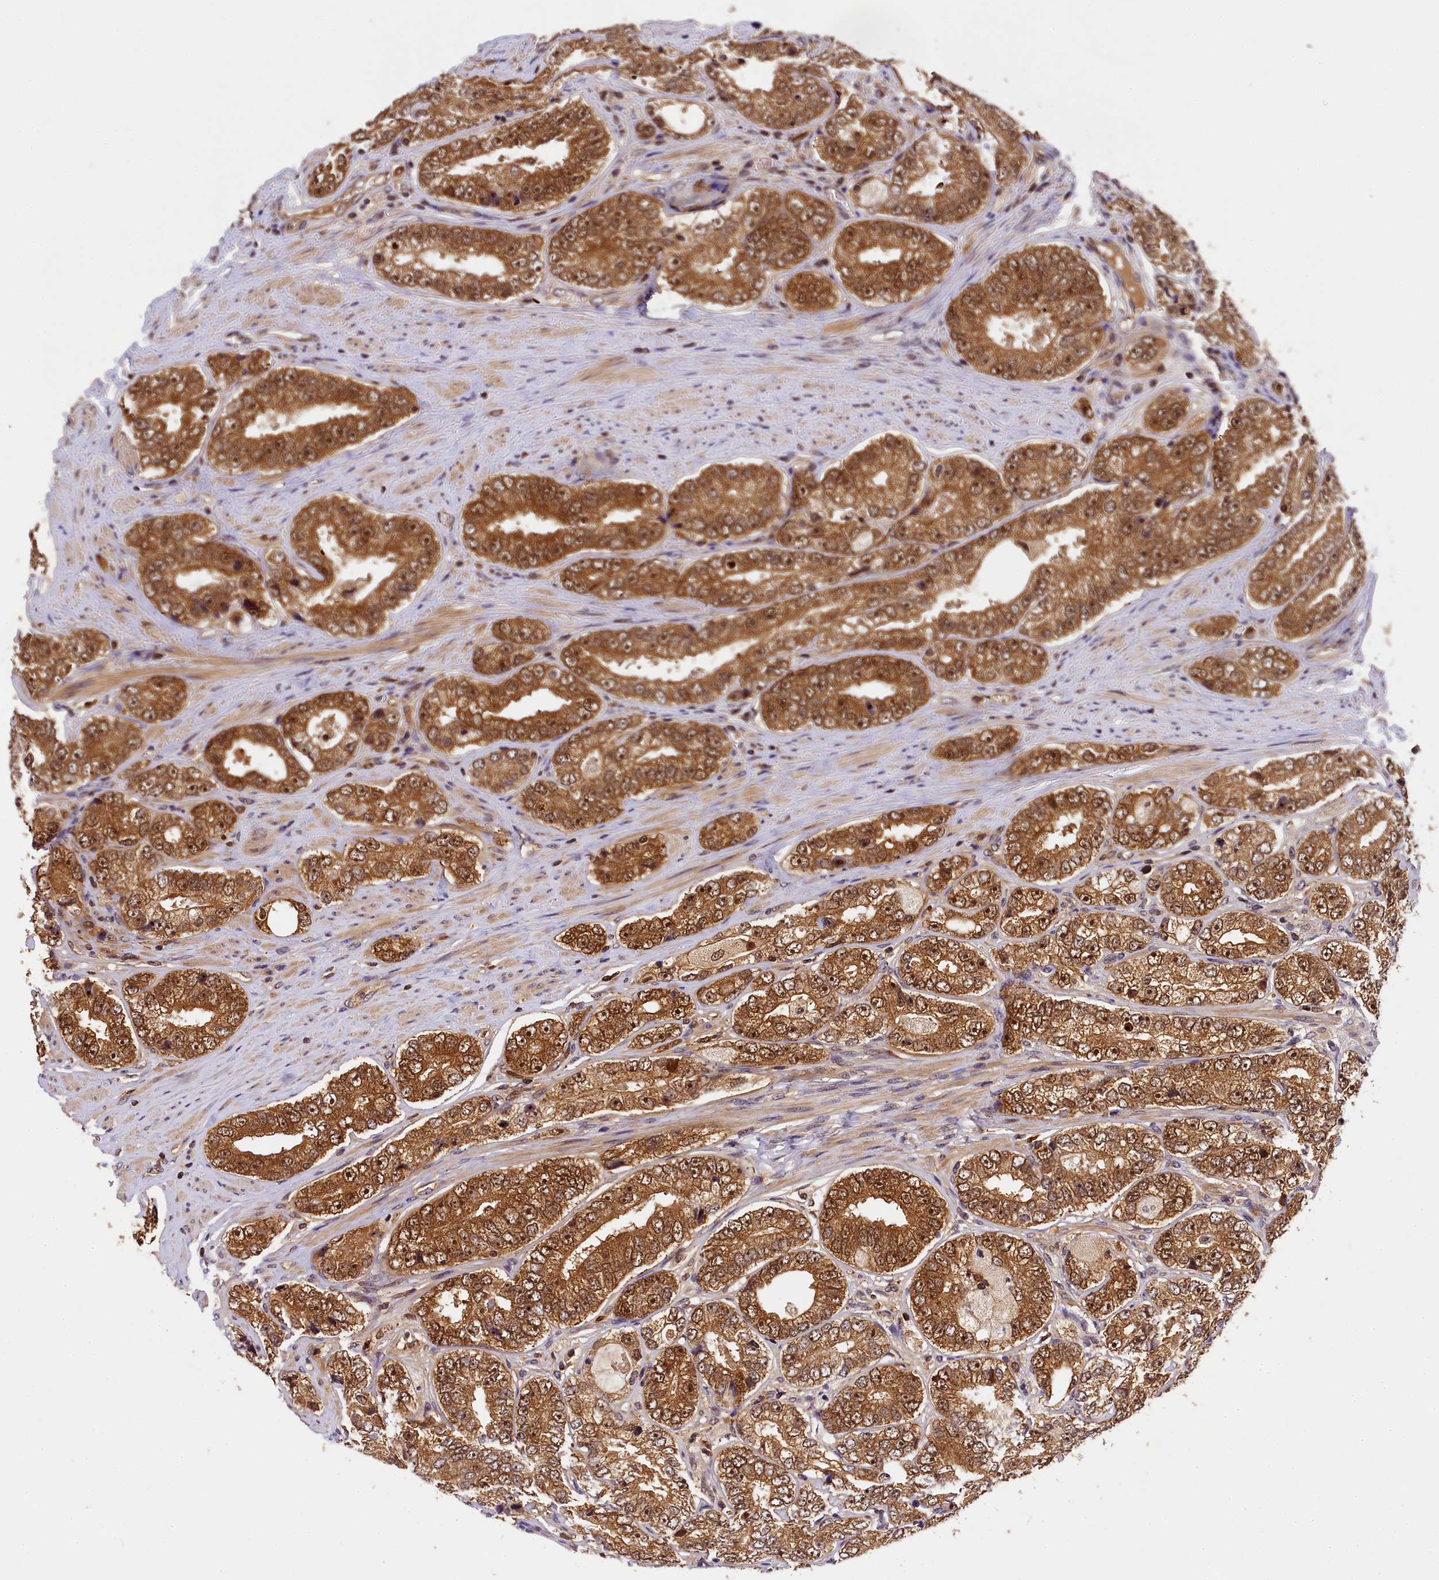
{"staining": {"intensity": "moderate", "quantity": ">75%", "location": "cytoplasmic/membranous,nuclear"}, "tissue": "prostate cancer", "cell_type": "Tumor cells", "image_type": "cancer", "snomed": [{"axis": "morphology", "description": "Adenocarcinoma, High grade"}, {"axis": "topography", "description": "Prostate"}], "caption": "IHC histopathology image of human prostate adenocarcinoma (high-grade) stained for a protein (brown), which shows medium levels of moderate cytoplasmic/membranous and nuclear positivity in approximately >75% of tumor cells.", "gene": "EIF6", "patient": {"sex": "male", "age": 56}}